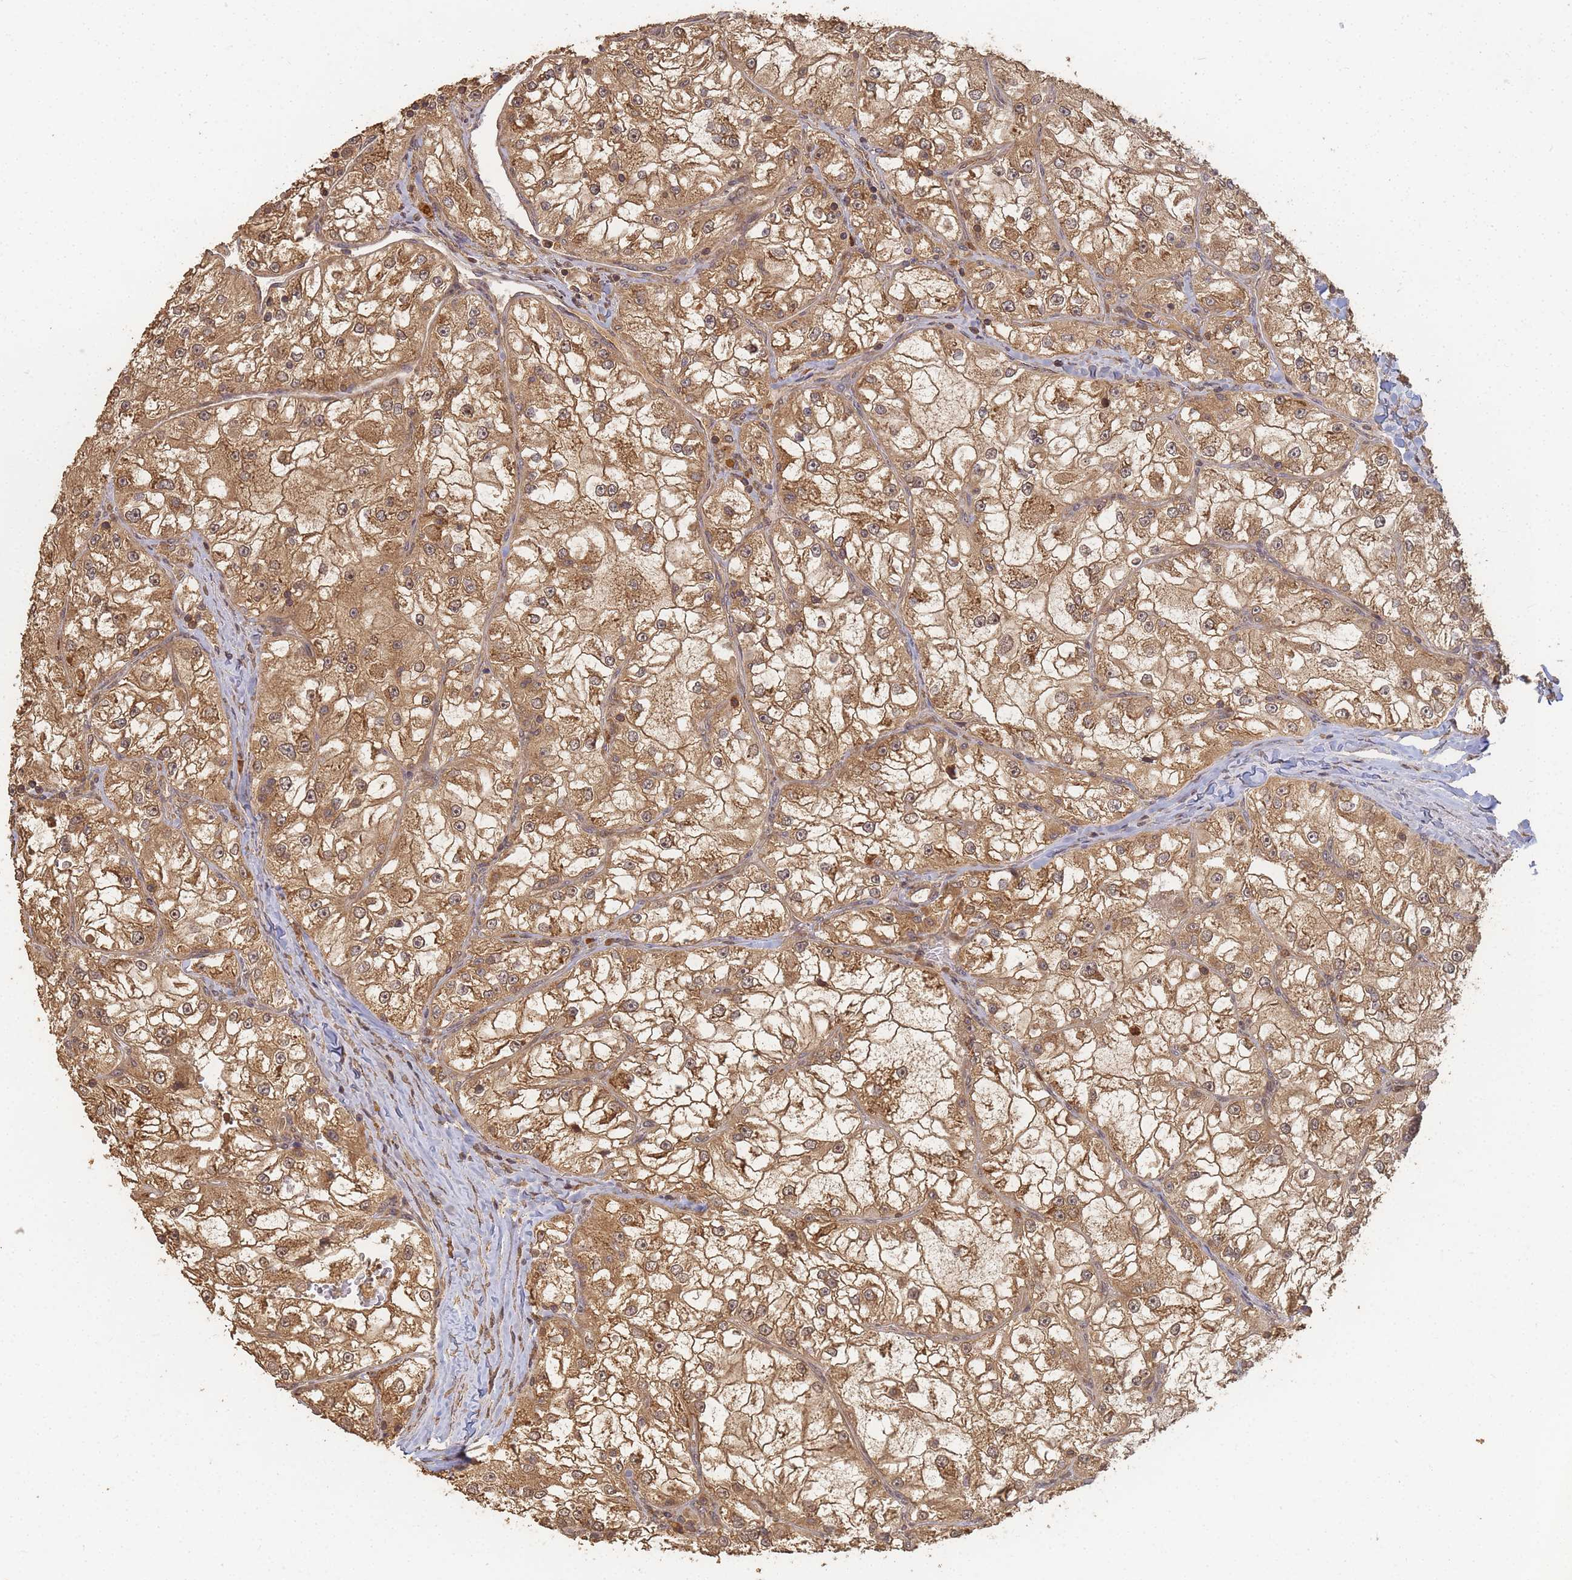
{"staining": {"intensity": "moderate", "quantity": ">75%", "location": "cytoplasmic/membranous,nuclear"}, "tissue": "renal cancer", "cell_type": "Tumor cells", "image_type": "cancer", "snomed": [{"axis": "morphology", "description": "Adenocarcinoma, NOS"}, {"axis": "topography", "description": "Kidney"}], "caption": "Adenocarcinoma (renal) was stained to show a protein in brown. There is medium levels of moderate cytoplasmic/membranous and nuclear expression in about >75% of tumor cells.", "gene": "ALKBH1", "patient": {"sex": "female", "age": 72}}